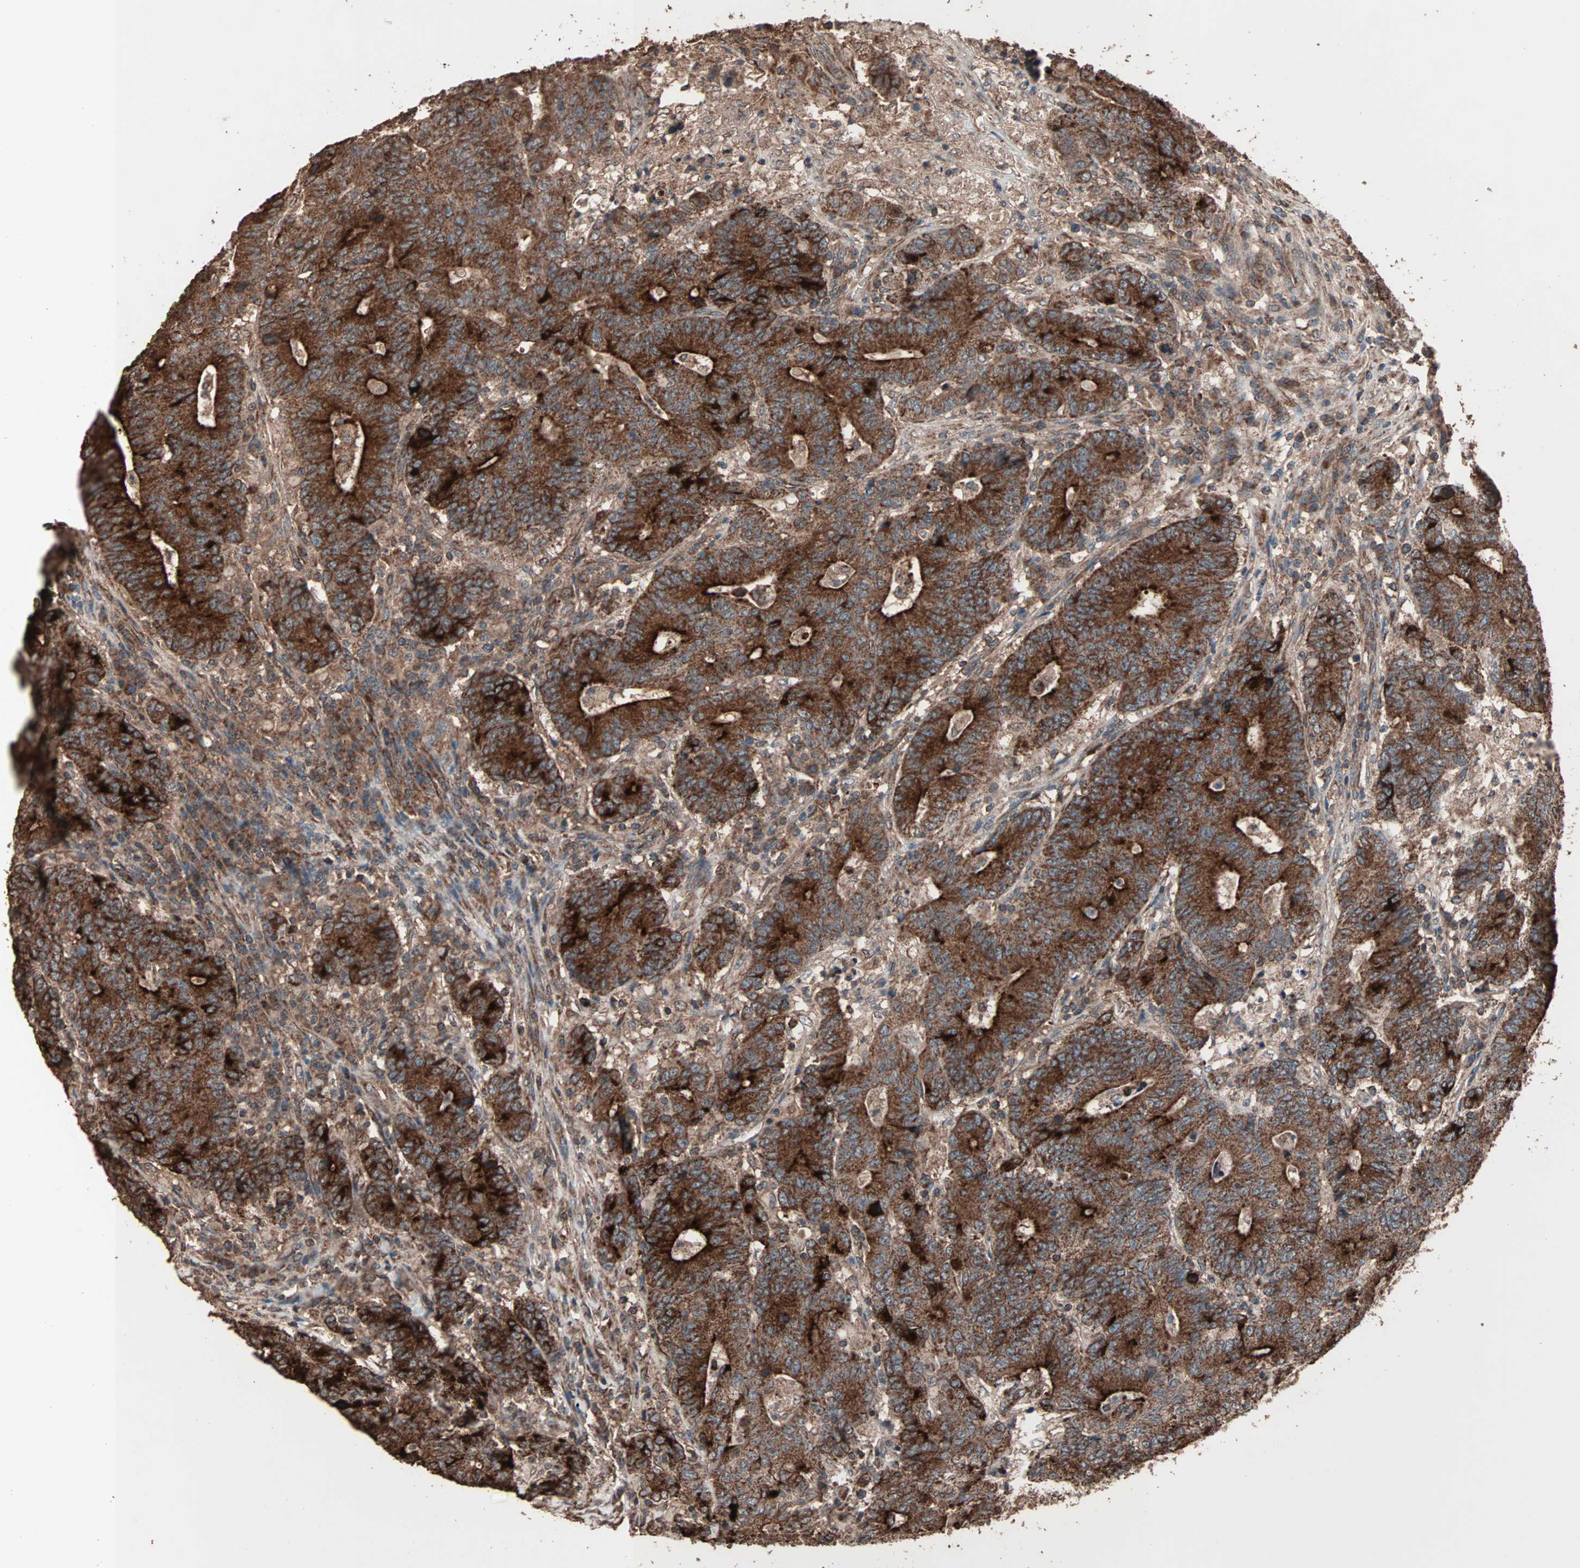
{"staining": {"intensity": "strong", "quantity": ">75%", "location": "cytoplasmic/membranous"}, "tissue": "colorectal cancer", "cell_type": "Tumor cells", "image_type": "cancer", "snomed": [{"axis": "morphology", "description": "Normal tissue, NOS"}, {"axis": "morphology", "description": "Adenocarcinoma, NOS"}, {"axis": "topography", "description": "Colon"}], "caption": "IHC of colorectal adenocarcinoma demonstrates high levels of strong cytoplasmic/membranous expression in about >75% of tumor cells. The staining was performed using DAB (3,3'-diaminobenzidine), with brown indicating positive protein expression. Nuclei are stained blue with hematoxylin.", "gene": "MRPL2", "patient": {"sex": "female", "age": 75}}